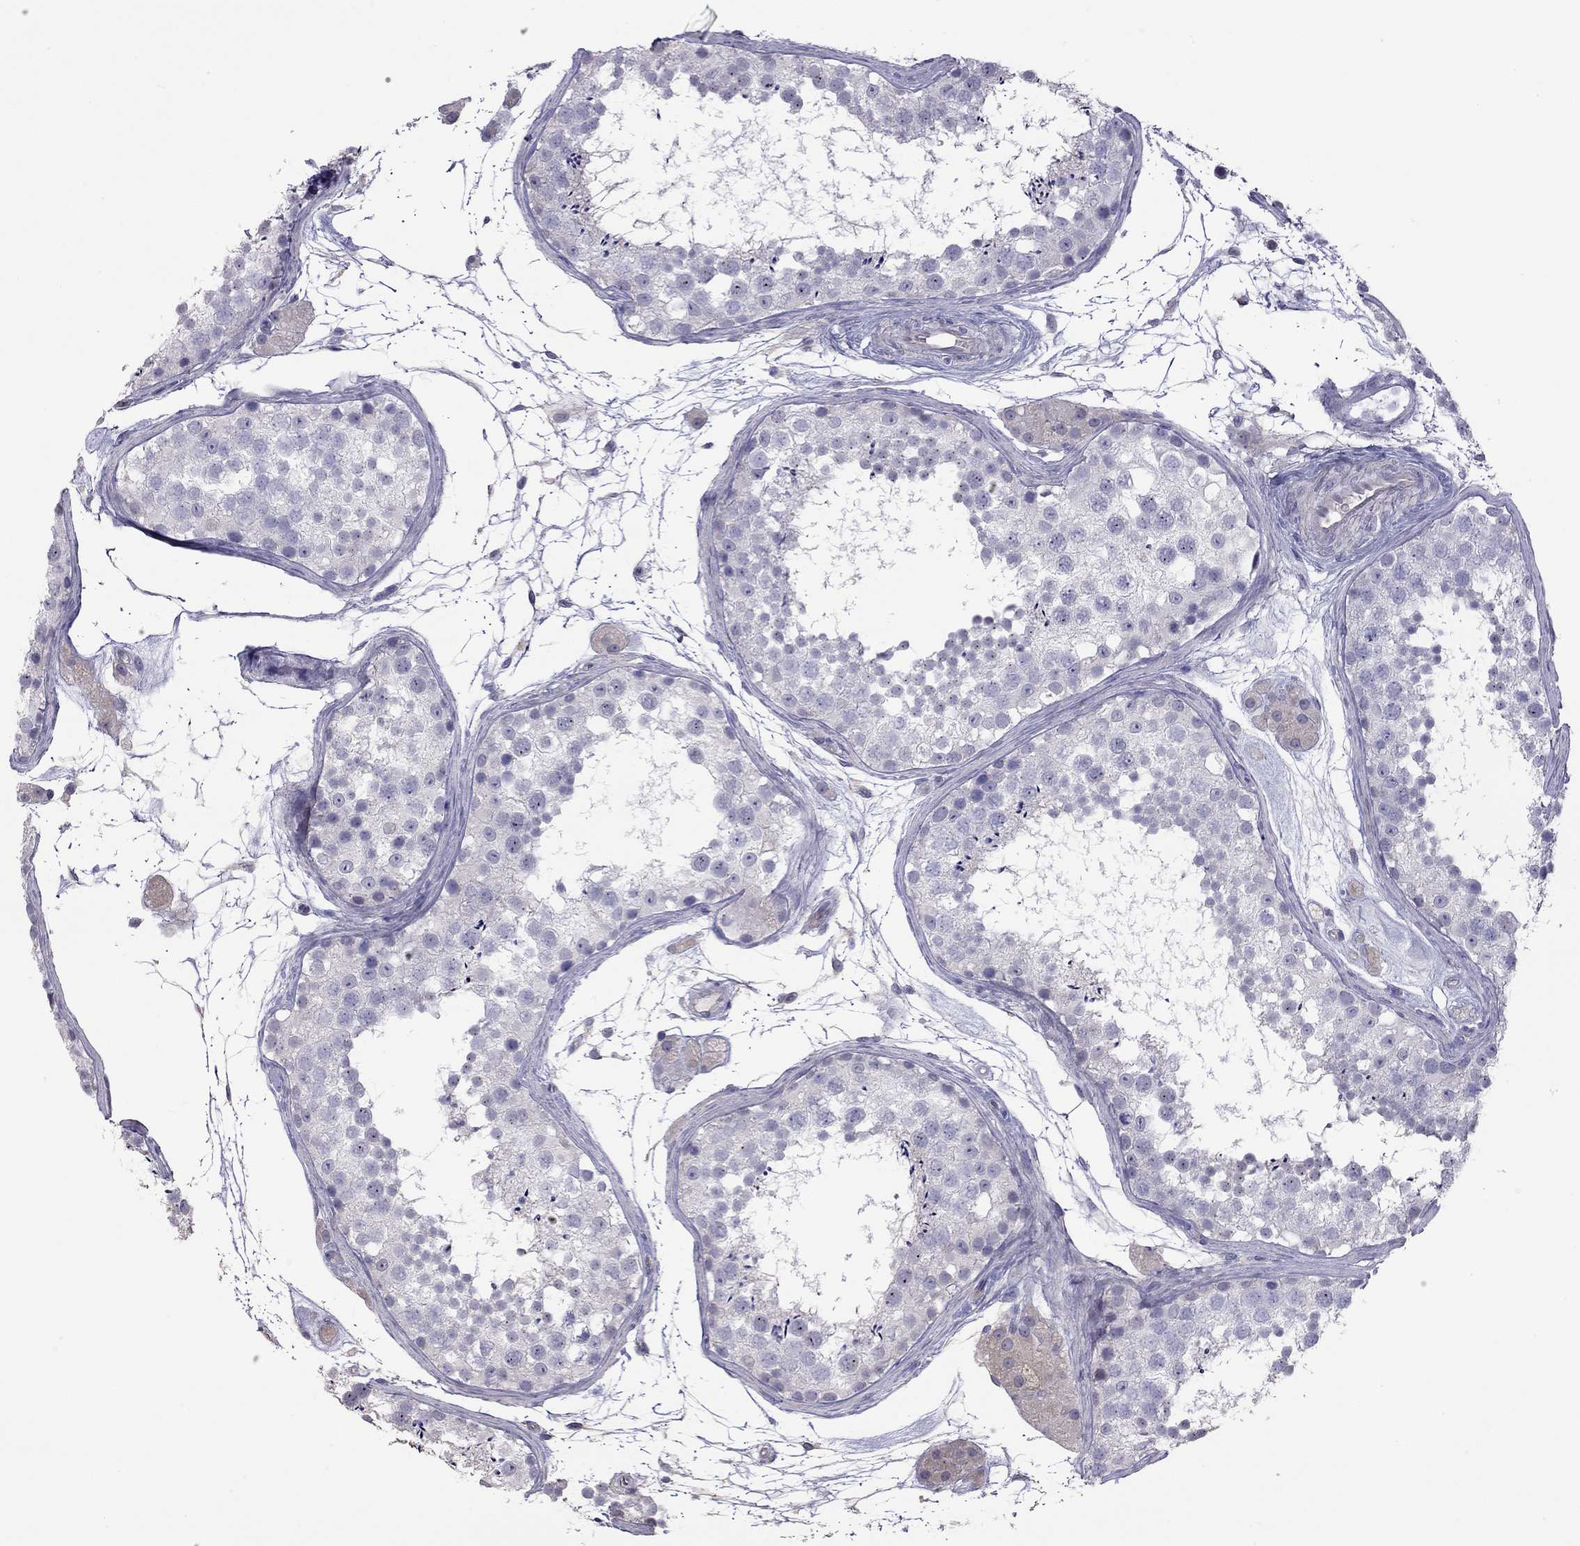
{"staining": {"intensity": "negative", "quantity": "none", "location": "none"}, "tissue": "testis", "cell_type": "Cells in seminiferous ducts", "image_type": "normal", "snomed": [{"axis": "morphology", "description": "Normal tissue, NOS"}, {"axis": "topography", "description": "Testis"}], "caption": "The IHC image has no significant staining in cells in seminiferous ducts of testis. (Brightfield microscopy of DAB IHC at high magnification).", "gene": "FEZ1", "patient": {"sex": "male", "age": 41}}